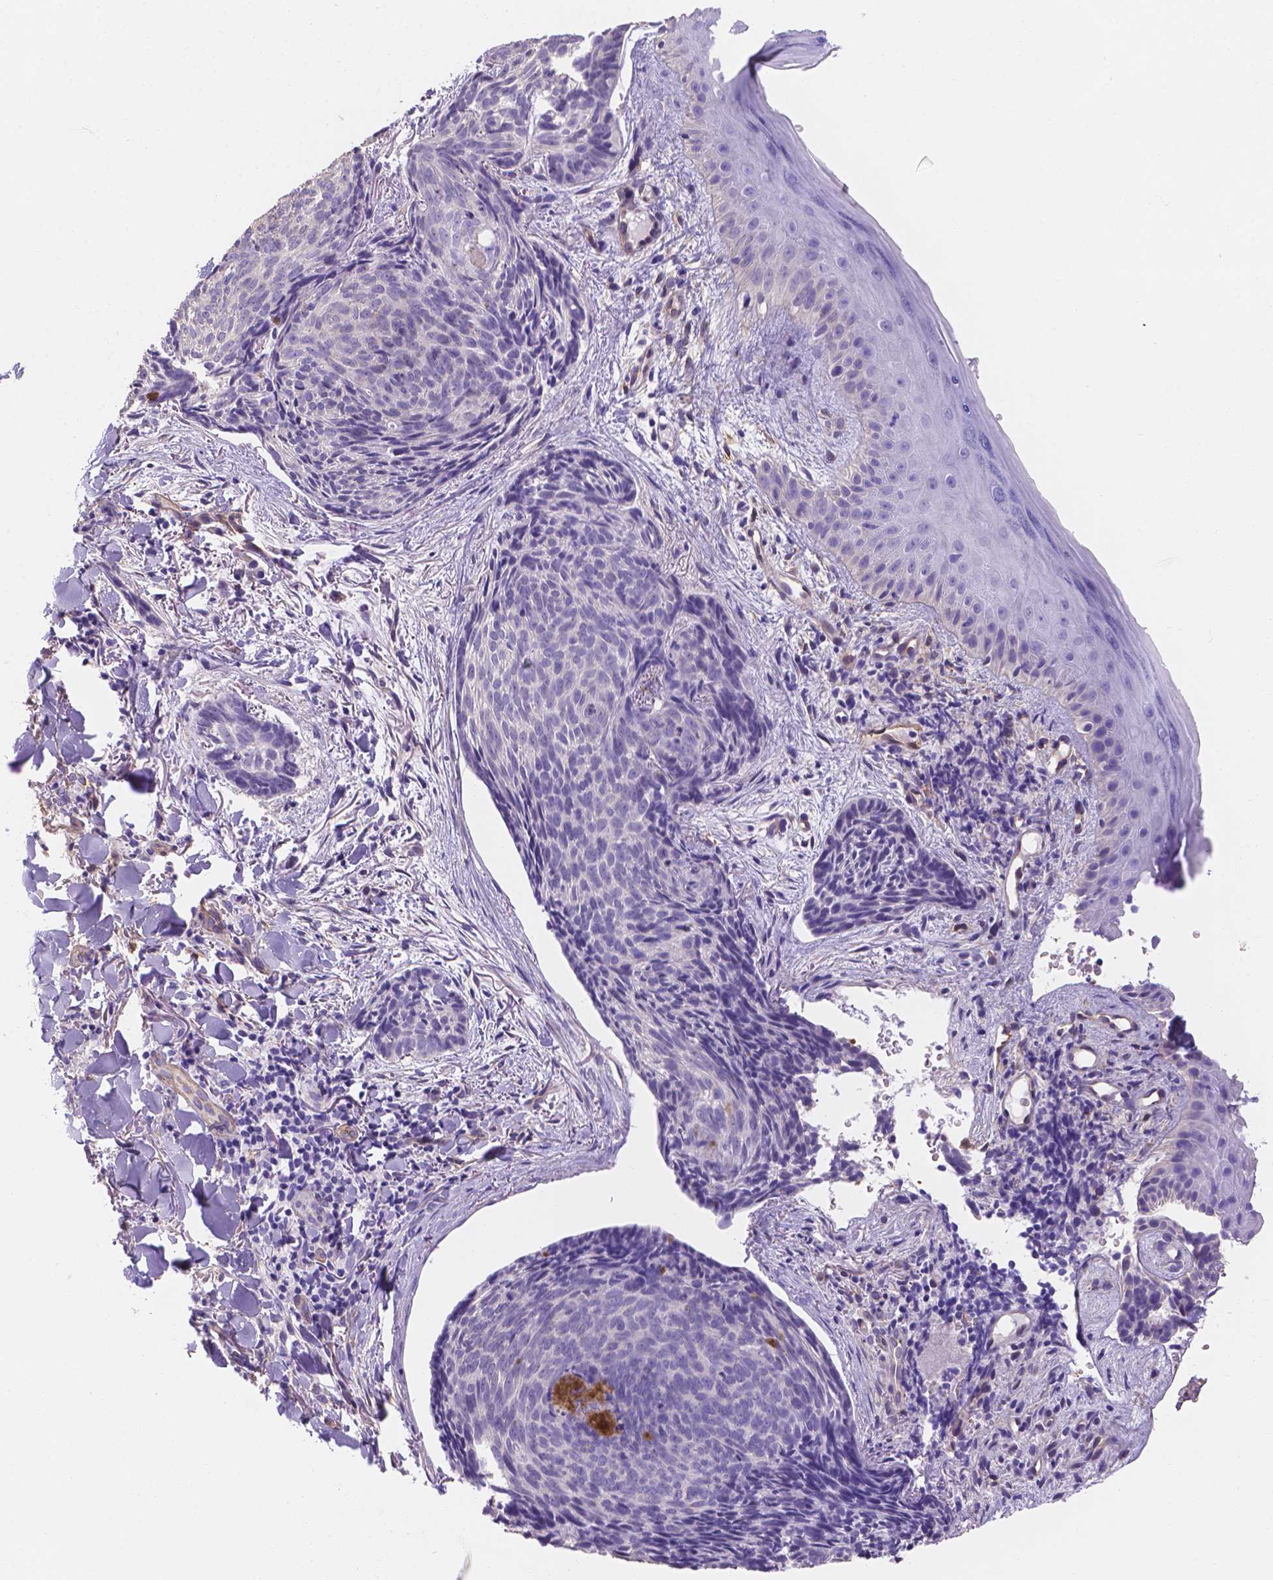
{"staining": {"intensity": "negative", "quantity": "none", "location": "none"}, "tissue": "skin cancer", "cell_type": "Tumor cells", "image_type": "cancer", "snomed": [{"axis": "morphology", "description": "Basal cell carcinoma"}, {"axis": "topography", "description": "Skin"}], "caption": "Micrograph shows no significant protein expression in tumor cells of skin cancer. Nuclei are stained in blue.", "gene": "SLC40A1", "patient": {"sex": "female", "age": 82}}